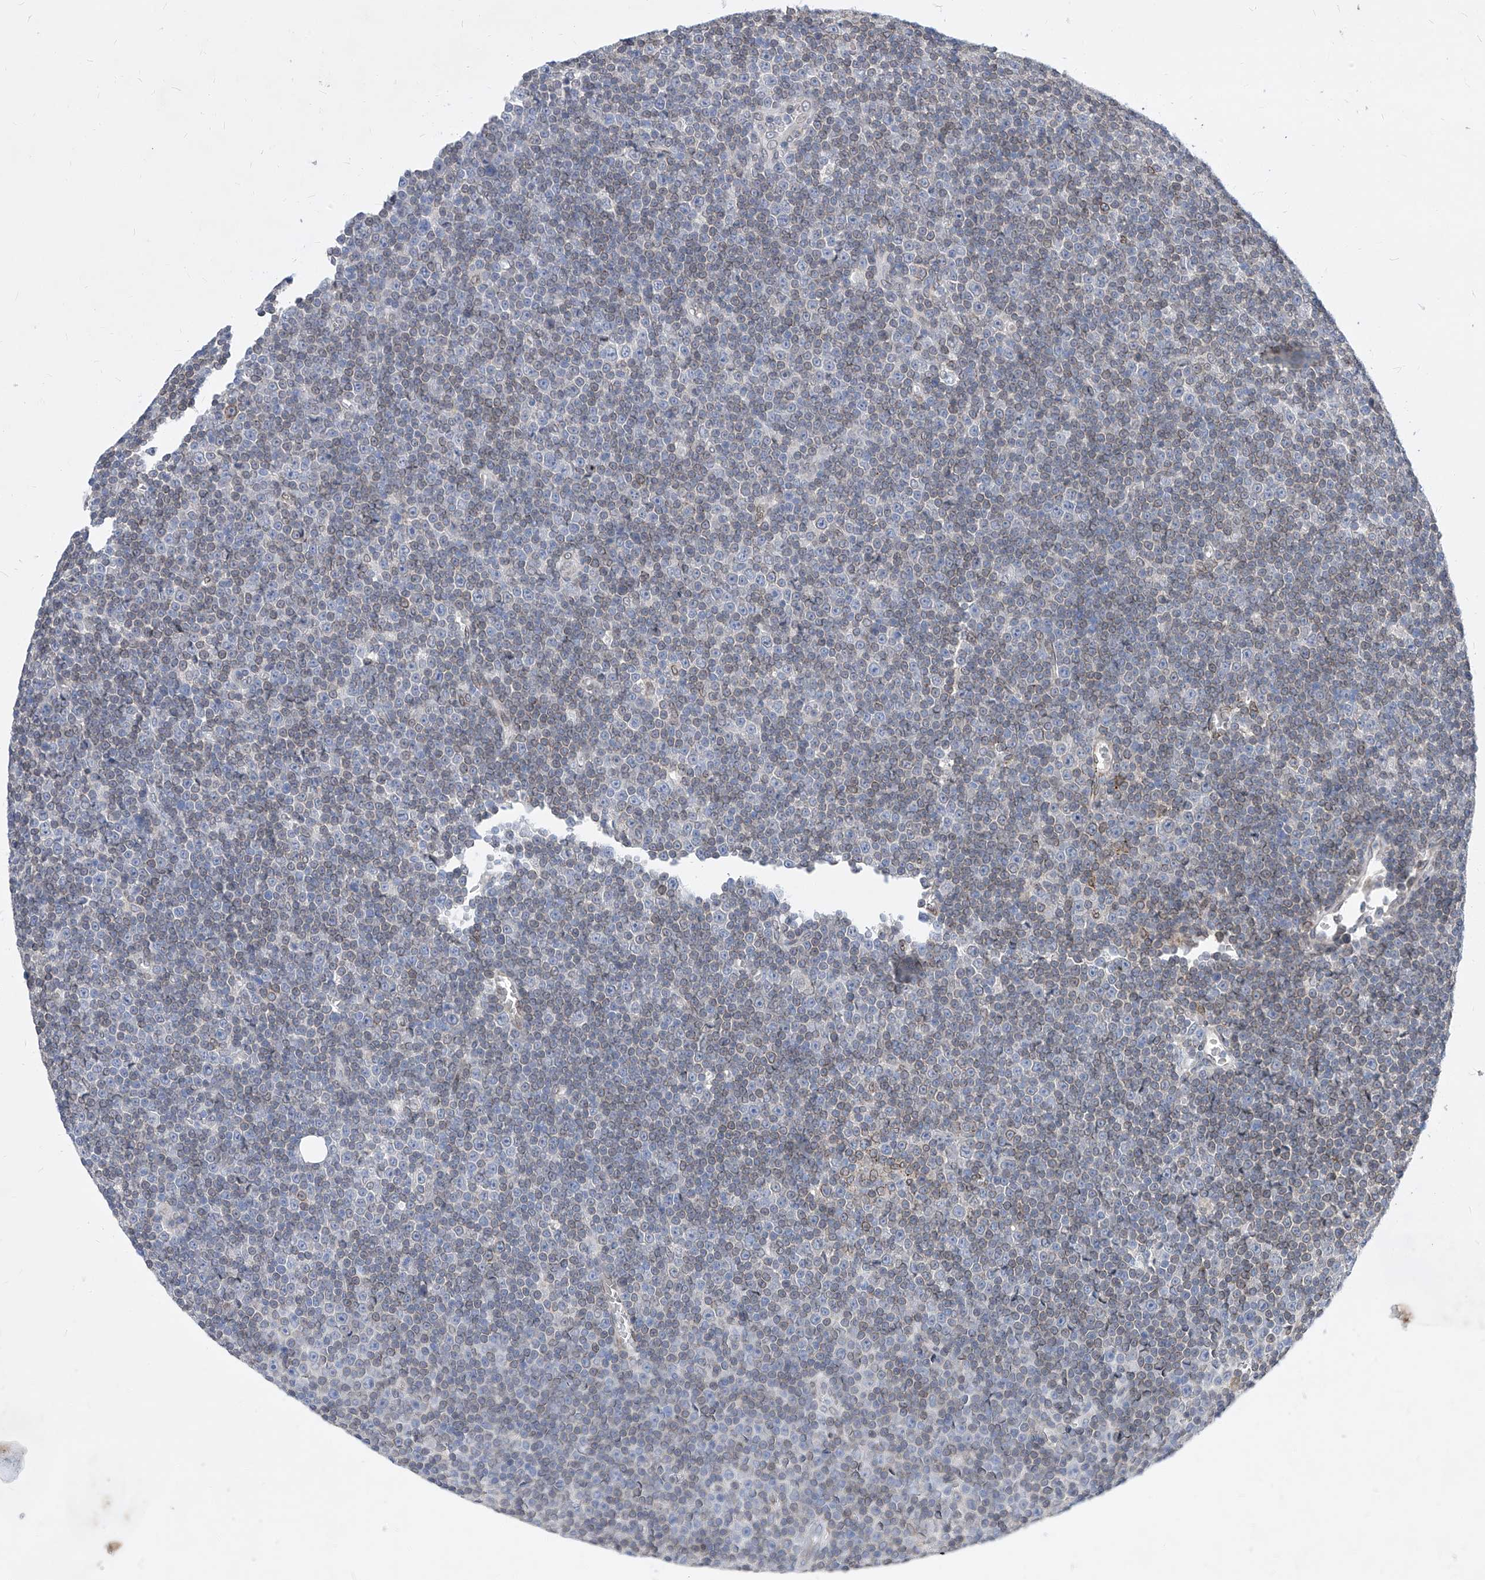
{"staining": {"intensity": "negative", "quantity": "none", "location": "none"}, "tissue": "lymphoma", "cell_type": "Tumor cells", "image_type": "cancer", "snomed": [{"axis": "morphology", "description": "Malignant lymphoma, non-Hodgkin's type, Low grade"}, {"axis": "topography", "description": "Lymph node"}], "caption": "A high-resolution photomicrograph shows immunohistochemistry staining of malignant lymphoma, non-Hodgkin's type (low-grade), which displays no significant expression in tumor cells.", "gene": "MX2", "patient": {"sex": "female", "age": 67}}